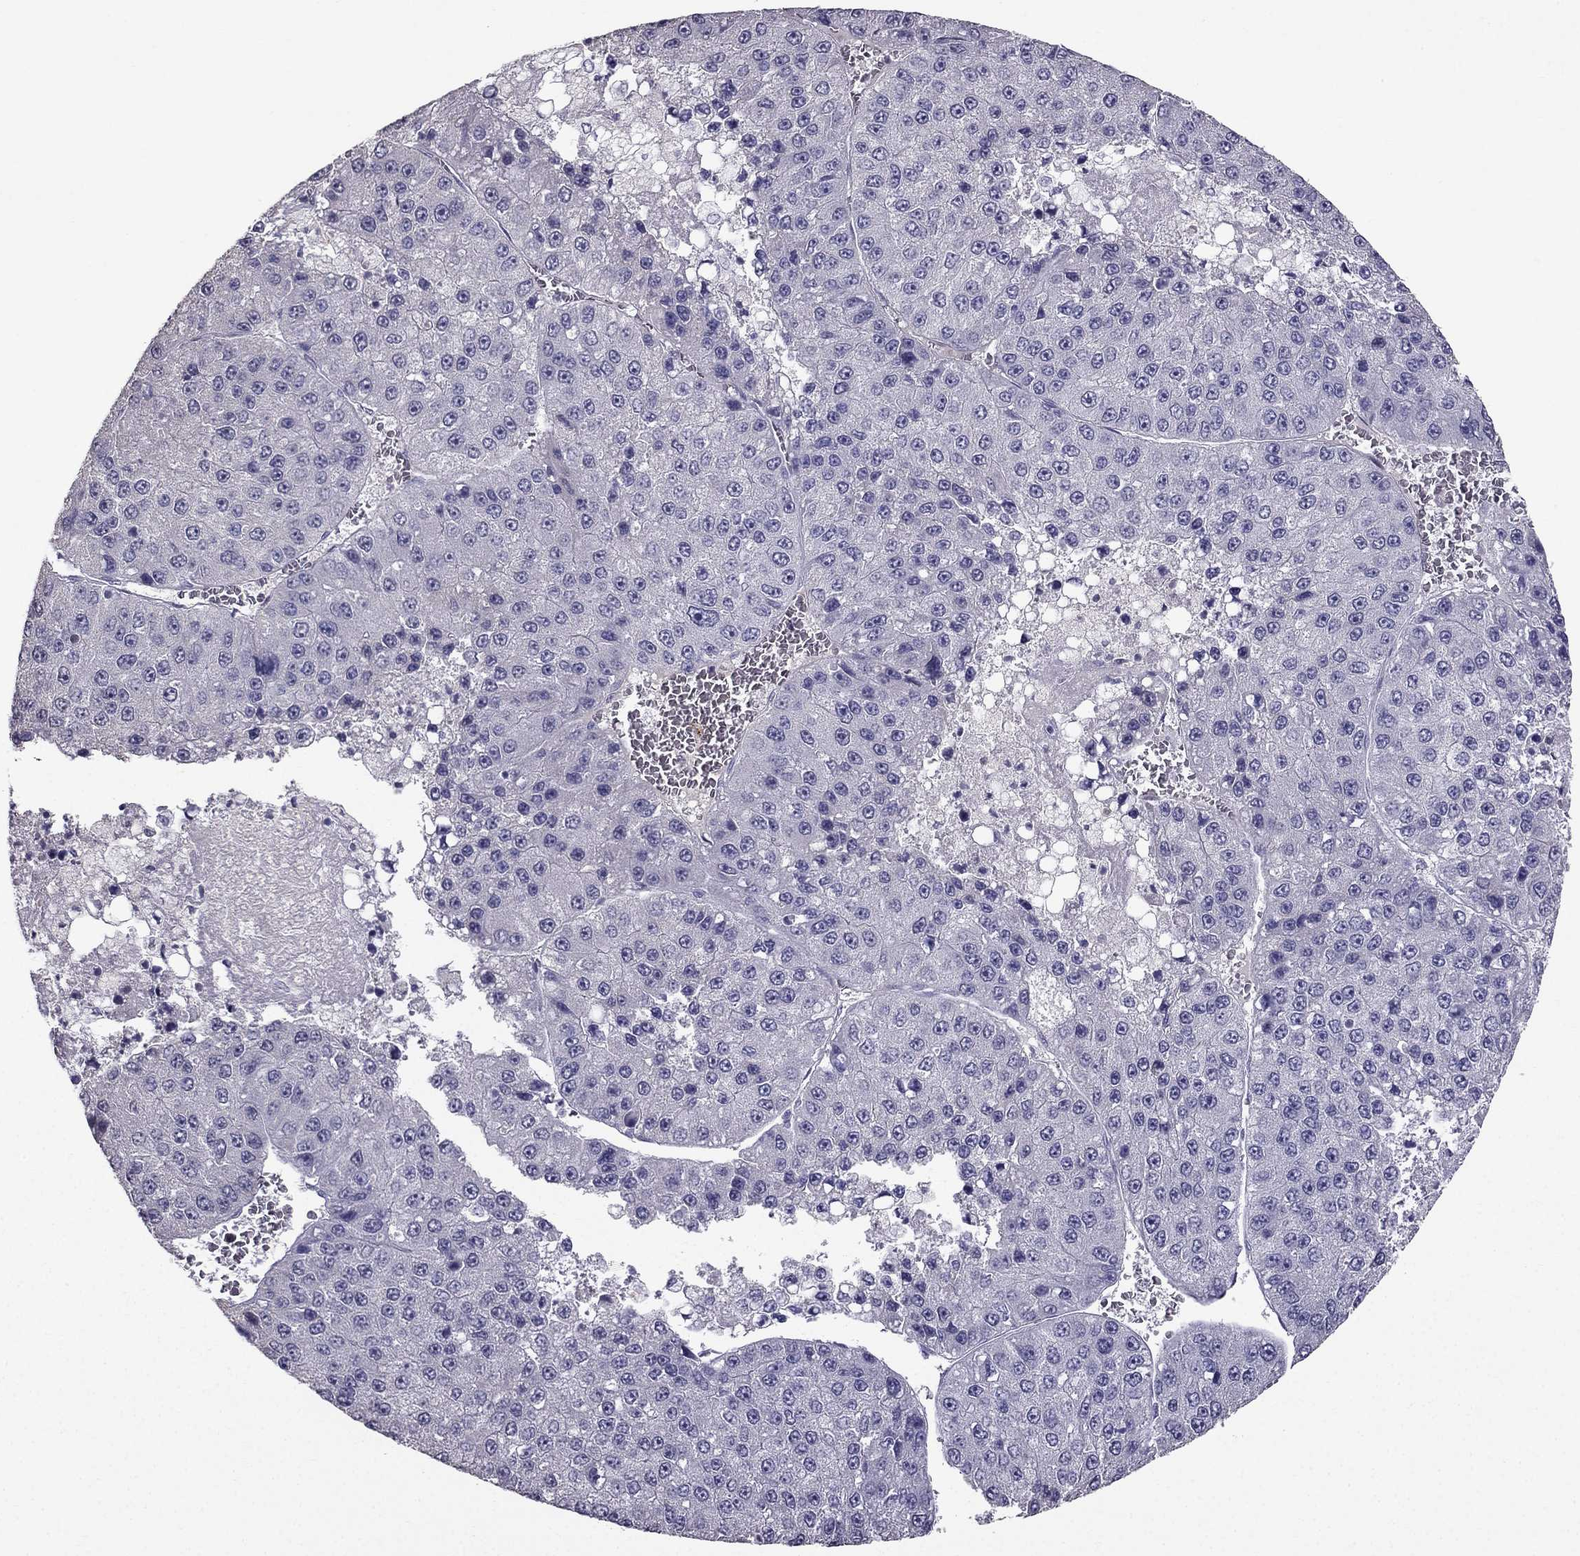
{"staining": {"intensity": "negative", "quantity": "none", "location": "none"}, "tissue": "liver cancer", "cell_type": "Tumor cells", "image_type": "cancer", "snomed": [{"axis": "morphology", "description": "Carcinoma, Hepatocellular, NOS"}, {"axis": "topography", "description": "Liver"}], "caption": "The photomicrograph displays no staining of tumor cells in liver hepatocellular carcinoma.", "gene": "SCG5", "patient": {"sex": "female", "age": 73}}